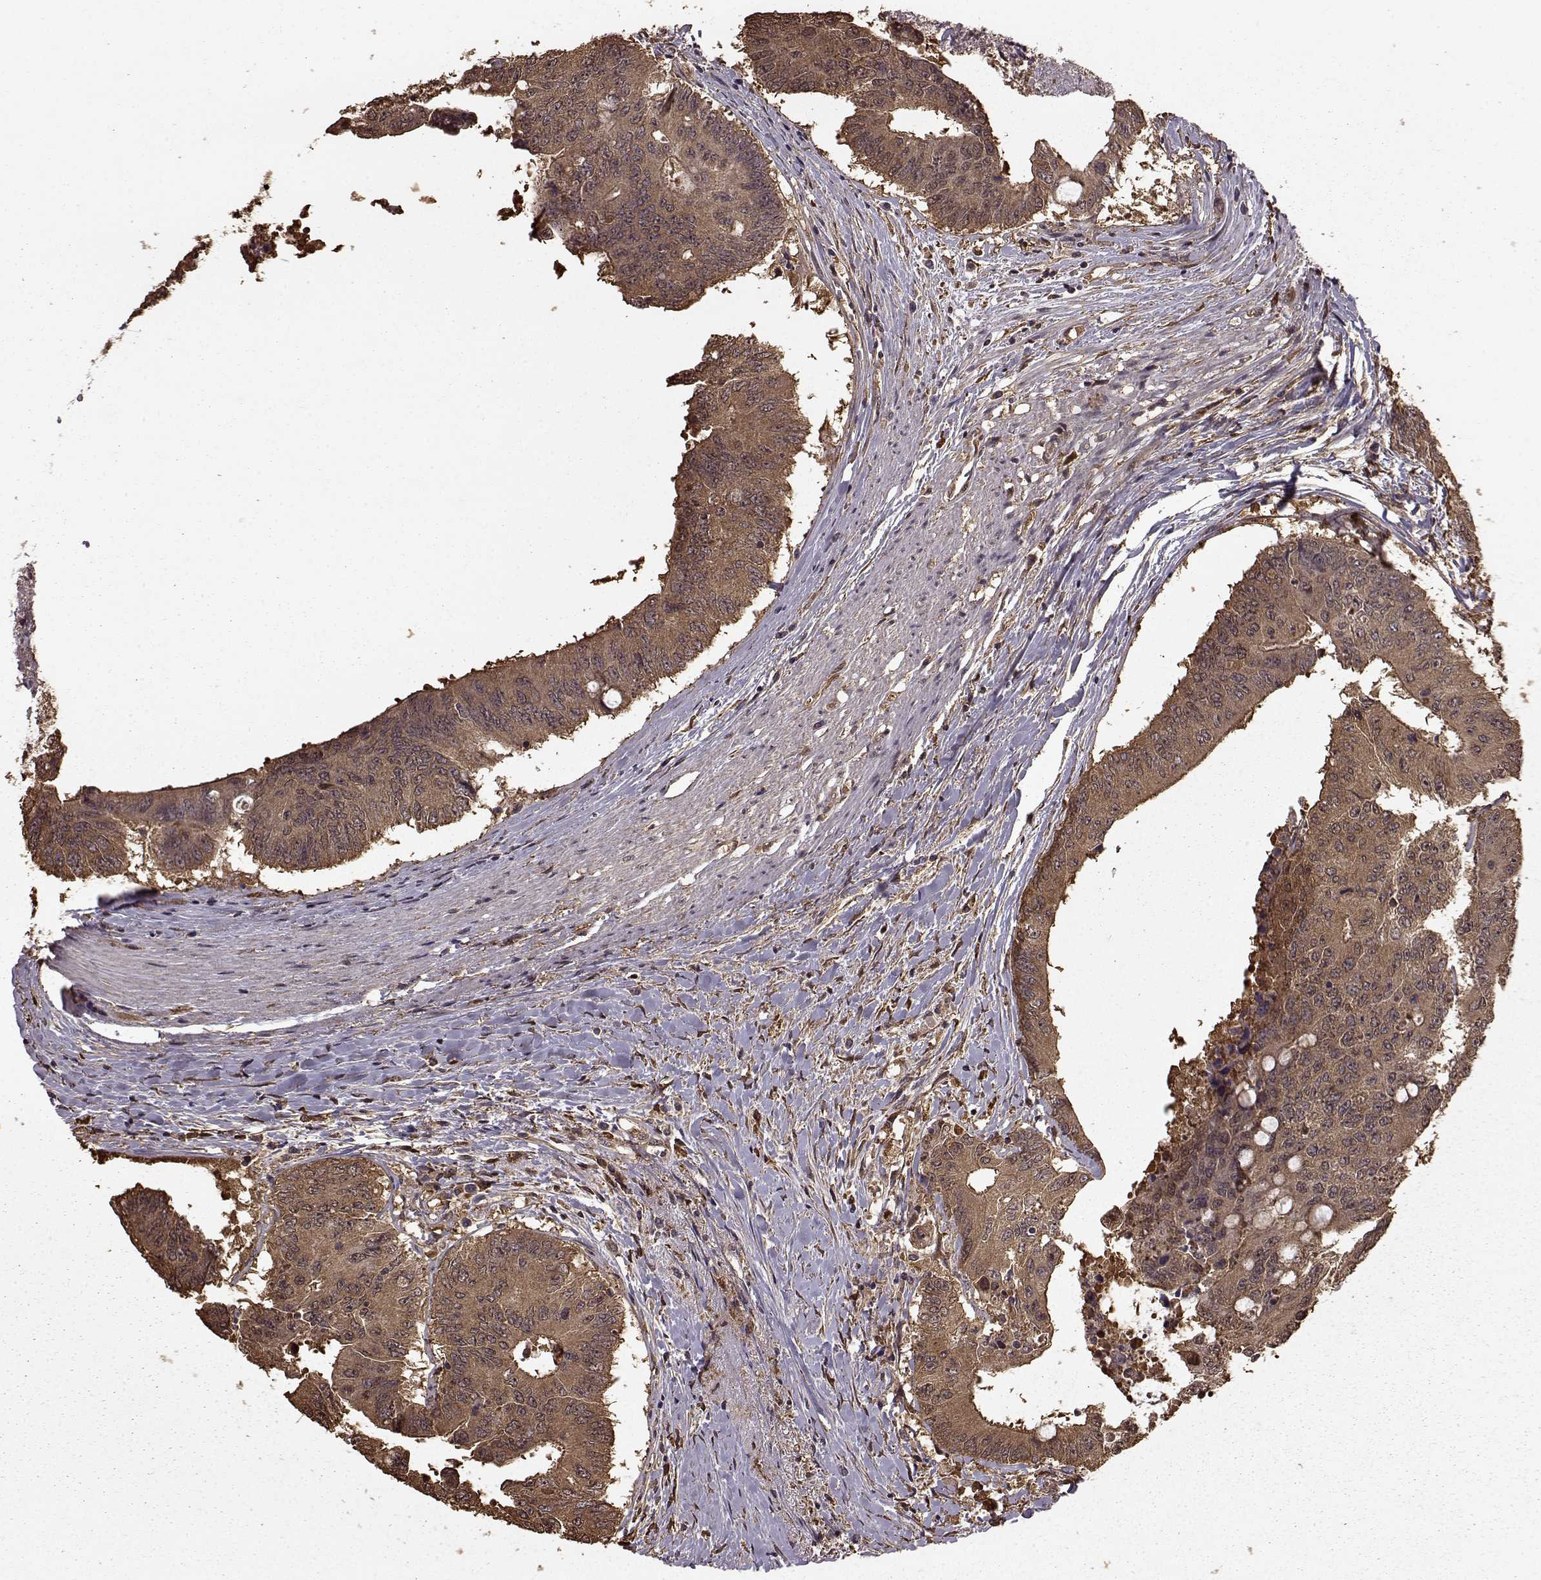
{"staining": {"intensity": "strong", "quantity": ">75%", "location": "cytoplasmic/membranous"}, "tissue": "colorectal cancer", "cell_type": "Tumor cells", "image_type": "cancer", "snomed": [{"axis": "morphology", "description": "Adenocarcinoma, NOS"}, {"axis": "topography", "description": "Rectum"}], "caption": "An image showing strong cytoplasmic/membranous staining in approximately >75% of tumor cells in colorectal cancer, as visualized by brown immunohistochemical staining.", "gene": "NME1-NME2", "patient": {"sex": "male", "age": 59}}